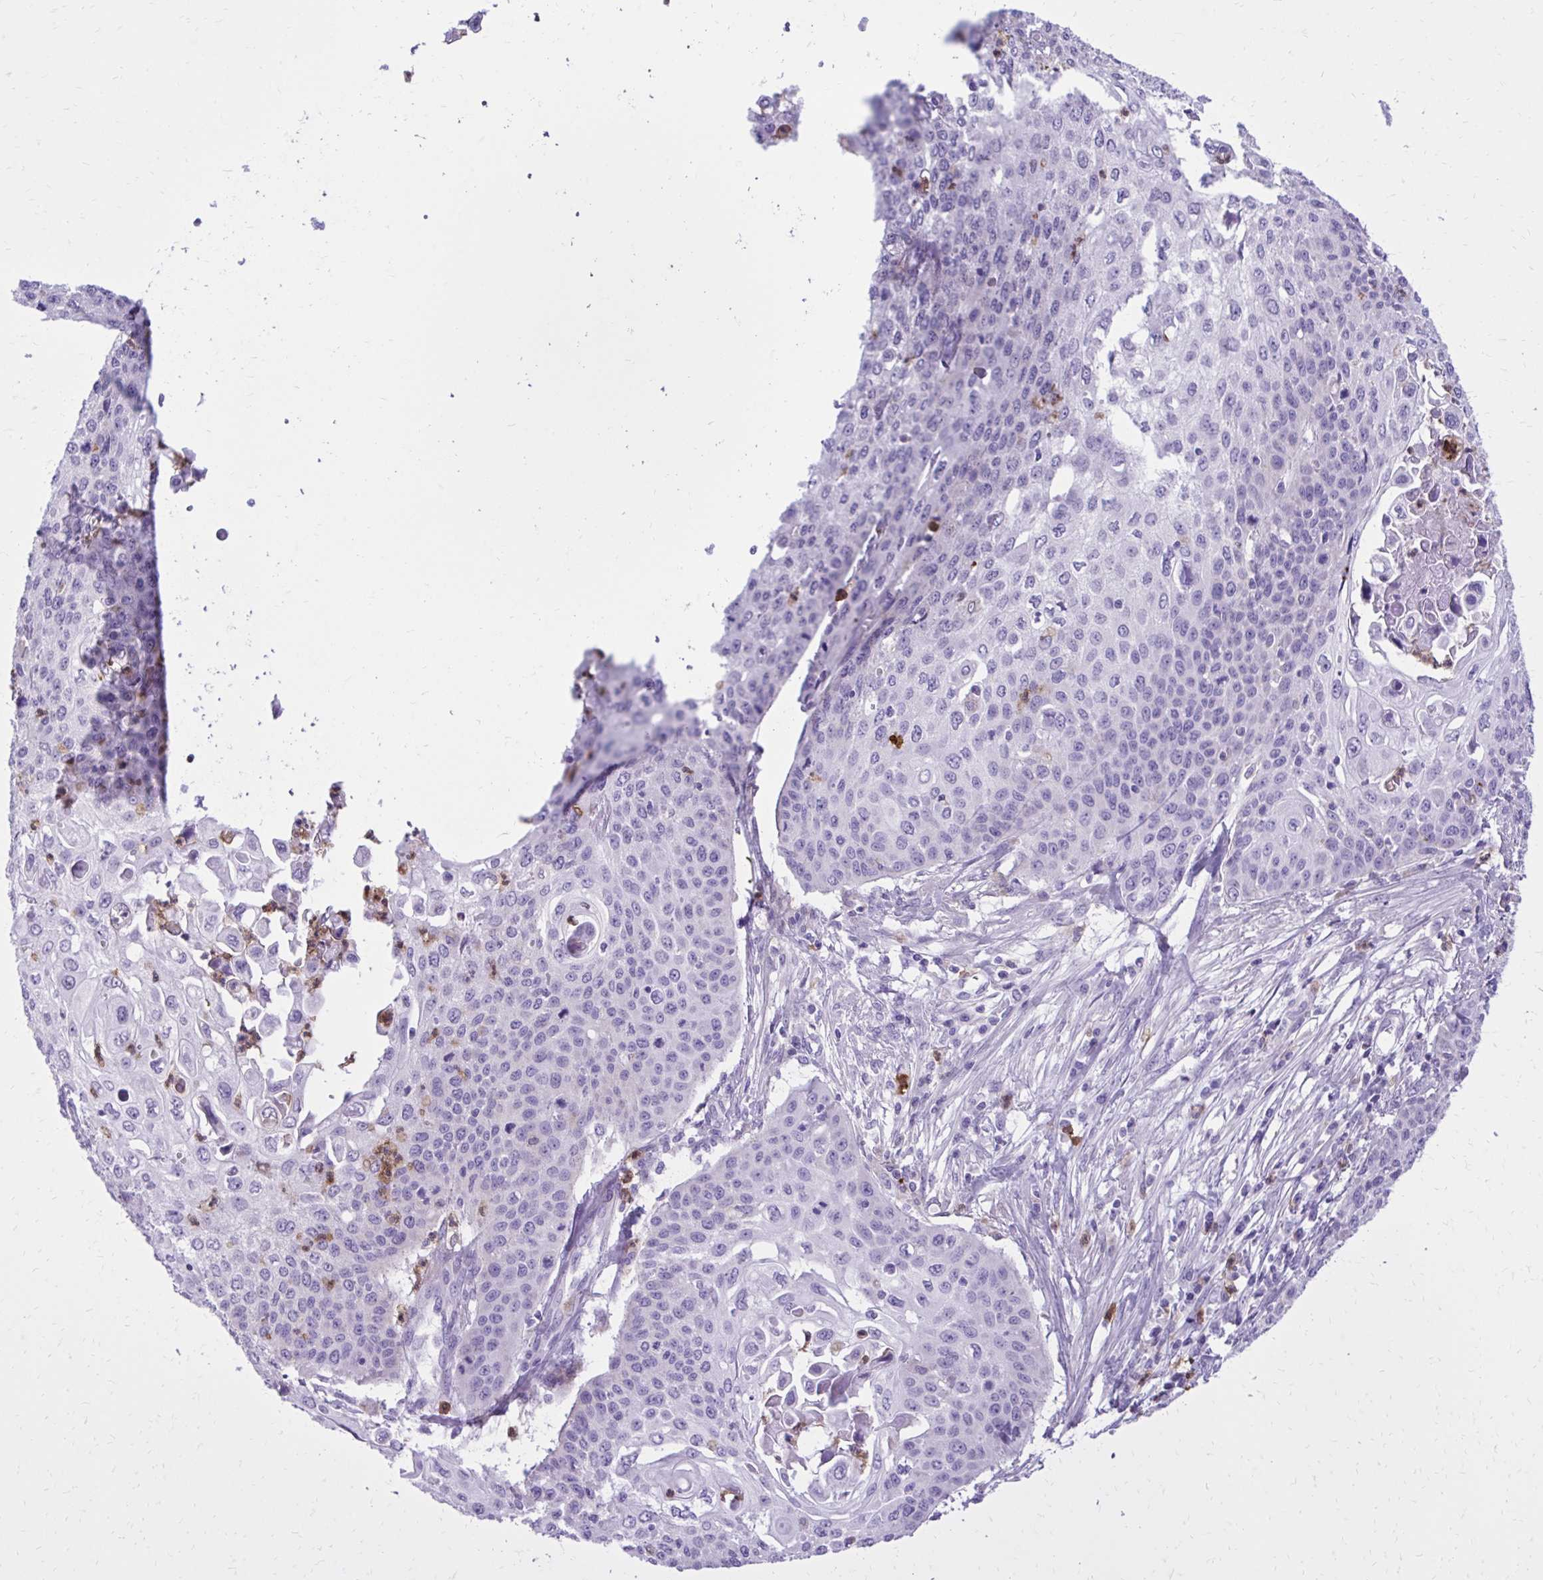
{"staining": {"intensity": "negative", "quantity": "none", "location": "none"}, "tissue": "cervical cancer", "cell_type": "Tumor cells", "image_type": "cancer", "snomed": [{"axis": "morphology", "description": "Squamous cell carcinoma, NOS"}, {"axis": "topography", "description": "Cervix"}], "caption": "This is an IHC histopathology image of cervical cancer. There is no staining in tumor cells.", "gene": "CAT", "patient": {"sex": "female", "age": 65}}